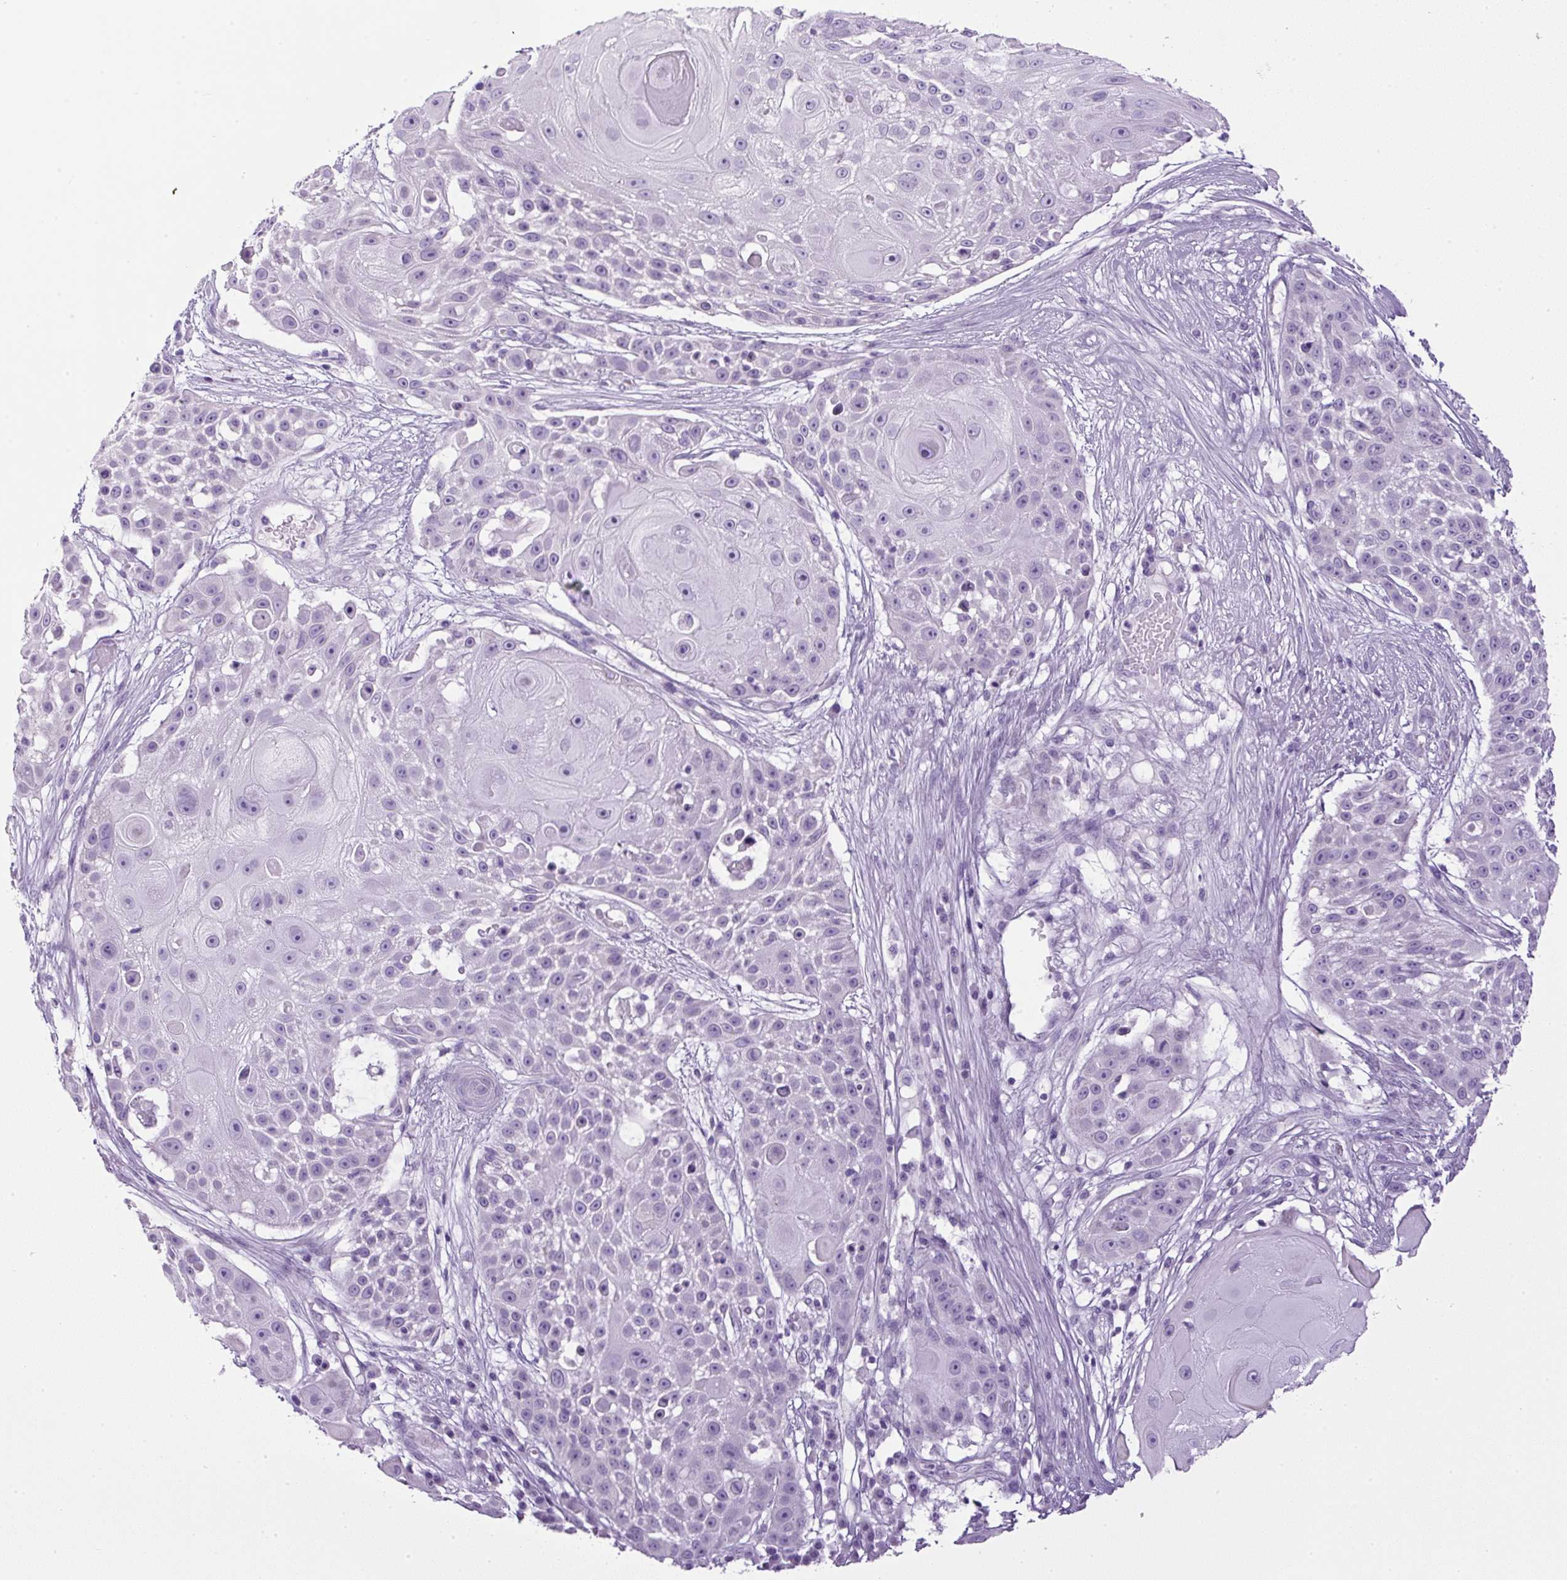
{"staining": {"intensity": "negative", "quantity": "none", "location": "none"}, "tissue": "skin cancer", "cell_type": "Tumor cells", "image_type": "cancer", "snomed": [{"axis": "morphology", "description": "Squamous cell carcinoma, NOS"}, {"axis": "topography", "description": "Skin"}], "caption": "A photomicrograph of human squamous cell carcinoma (skin) is negative for staining in tumor cells.", "gene": "RHBDD2", "patient": {"sex": "female", "age": 86}}